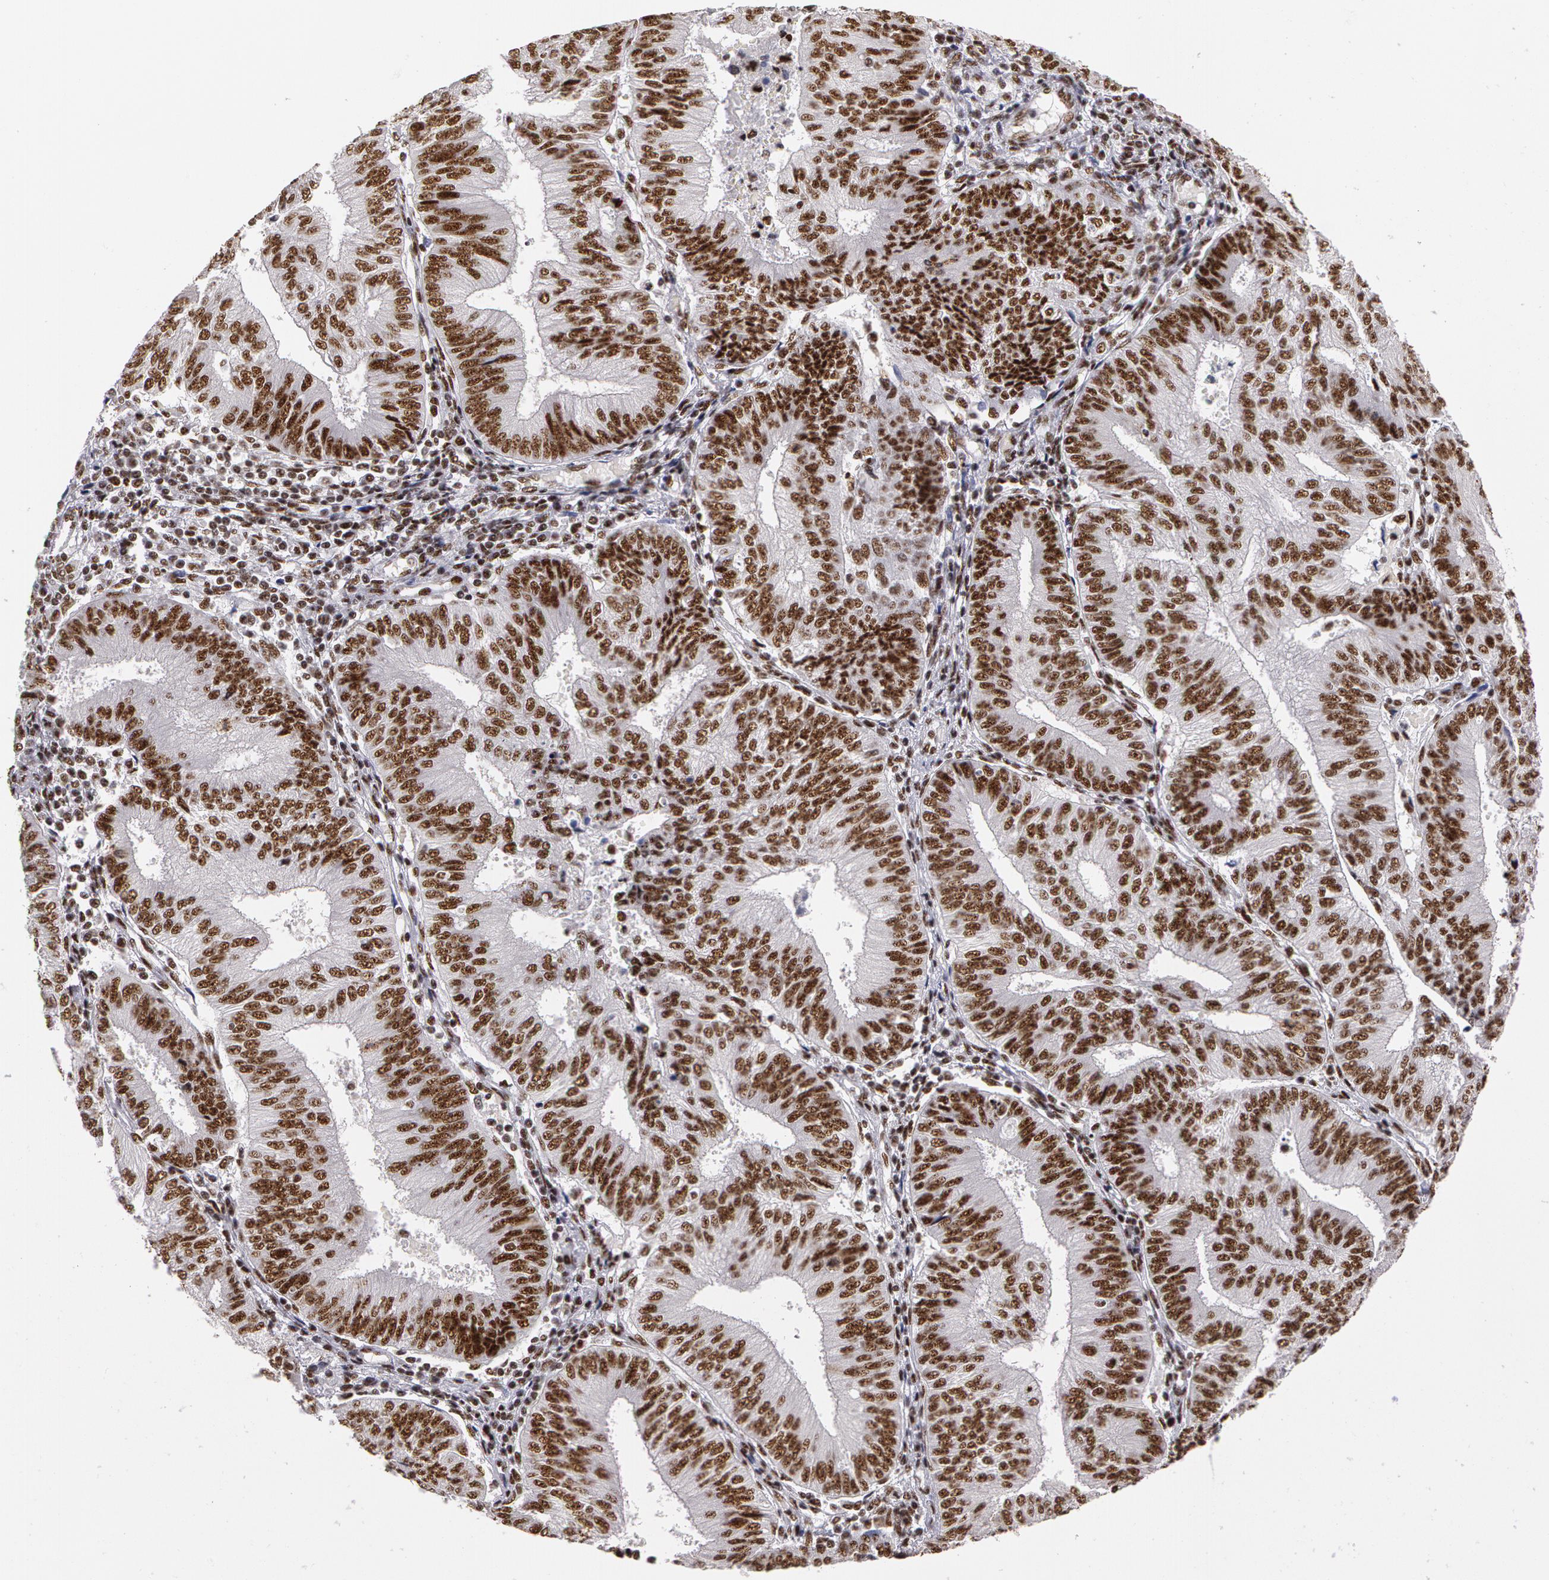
{"staining": {"intensity": "strong", "quantity": ">75%", "location": "nuclear"}, "tissue": "endometrial cancer", "cell_type": "Tumor cells", "image_type": "cancer", "snomed": [{"axis": "morphology", "description": "Adenocarcinoma, NOS"}, {"axis": "topography", "description": "Endometrium"}], "caption": "Endometrial cancer stained for a protein (brown) exhibits strong nuclear positive staining in approximately >75% of tumor cells.", "gene": "PNN", "patient": {"sex": "female", "age": 55}}